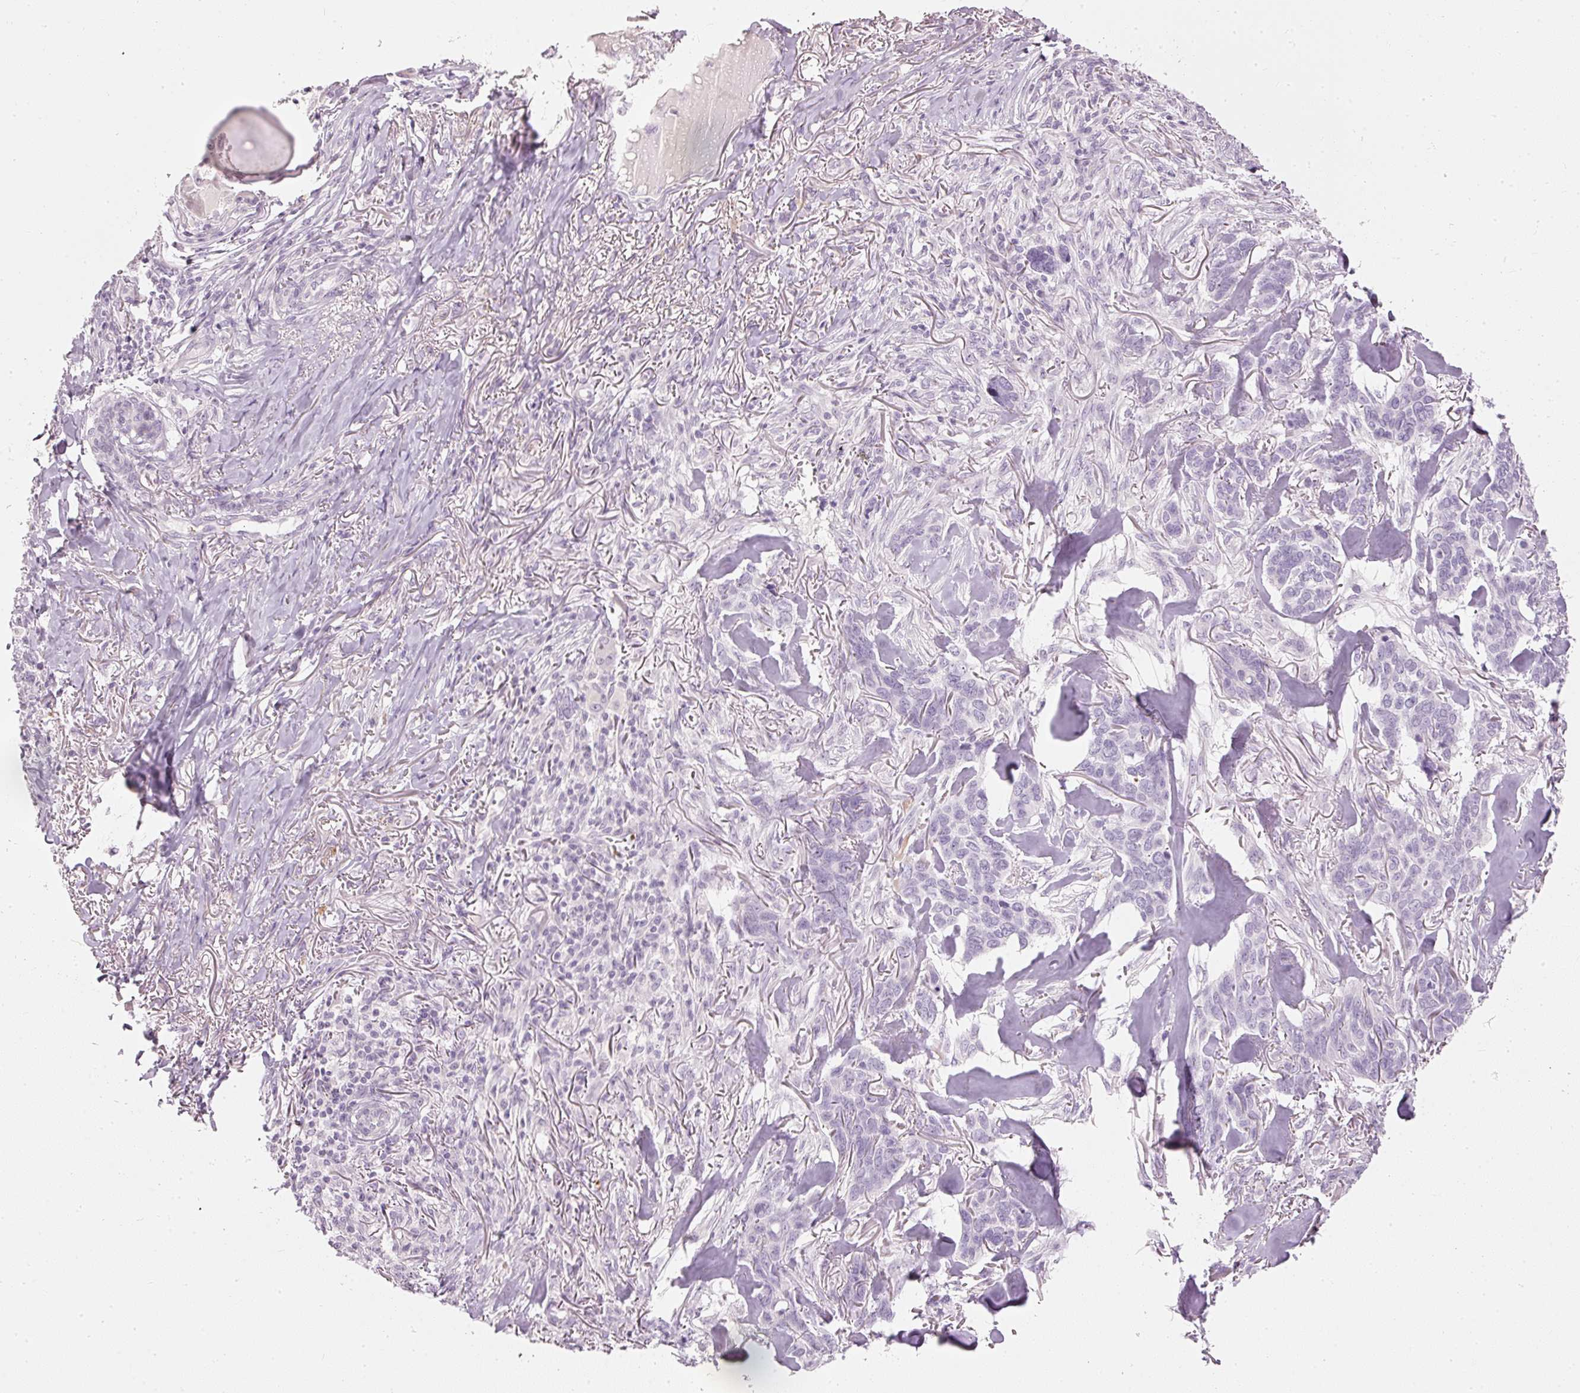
{"staining": {"intensity": "negative", "quantity": "none", "location": "none"}, "tissue": "skin cancer", "cell_type": "Tumor cells", "image_type": "cancer", "snomed": [{"axis": "morphology", "description": "Basal cell carcinoma"}, {"axis": "topography", "description": "Skin"}], "caption": "This image is of skin cancer (basal cell carcinoma) stained with IHC to label a protein in brown with the nuclei are counter-stained blue. There is no positivity in tumor cells.", "gene": "LECT2", "patient": {"sex": "male", "age": 86}}